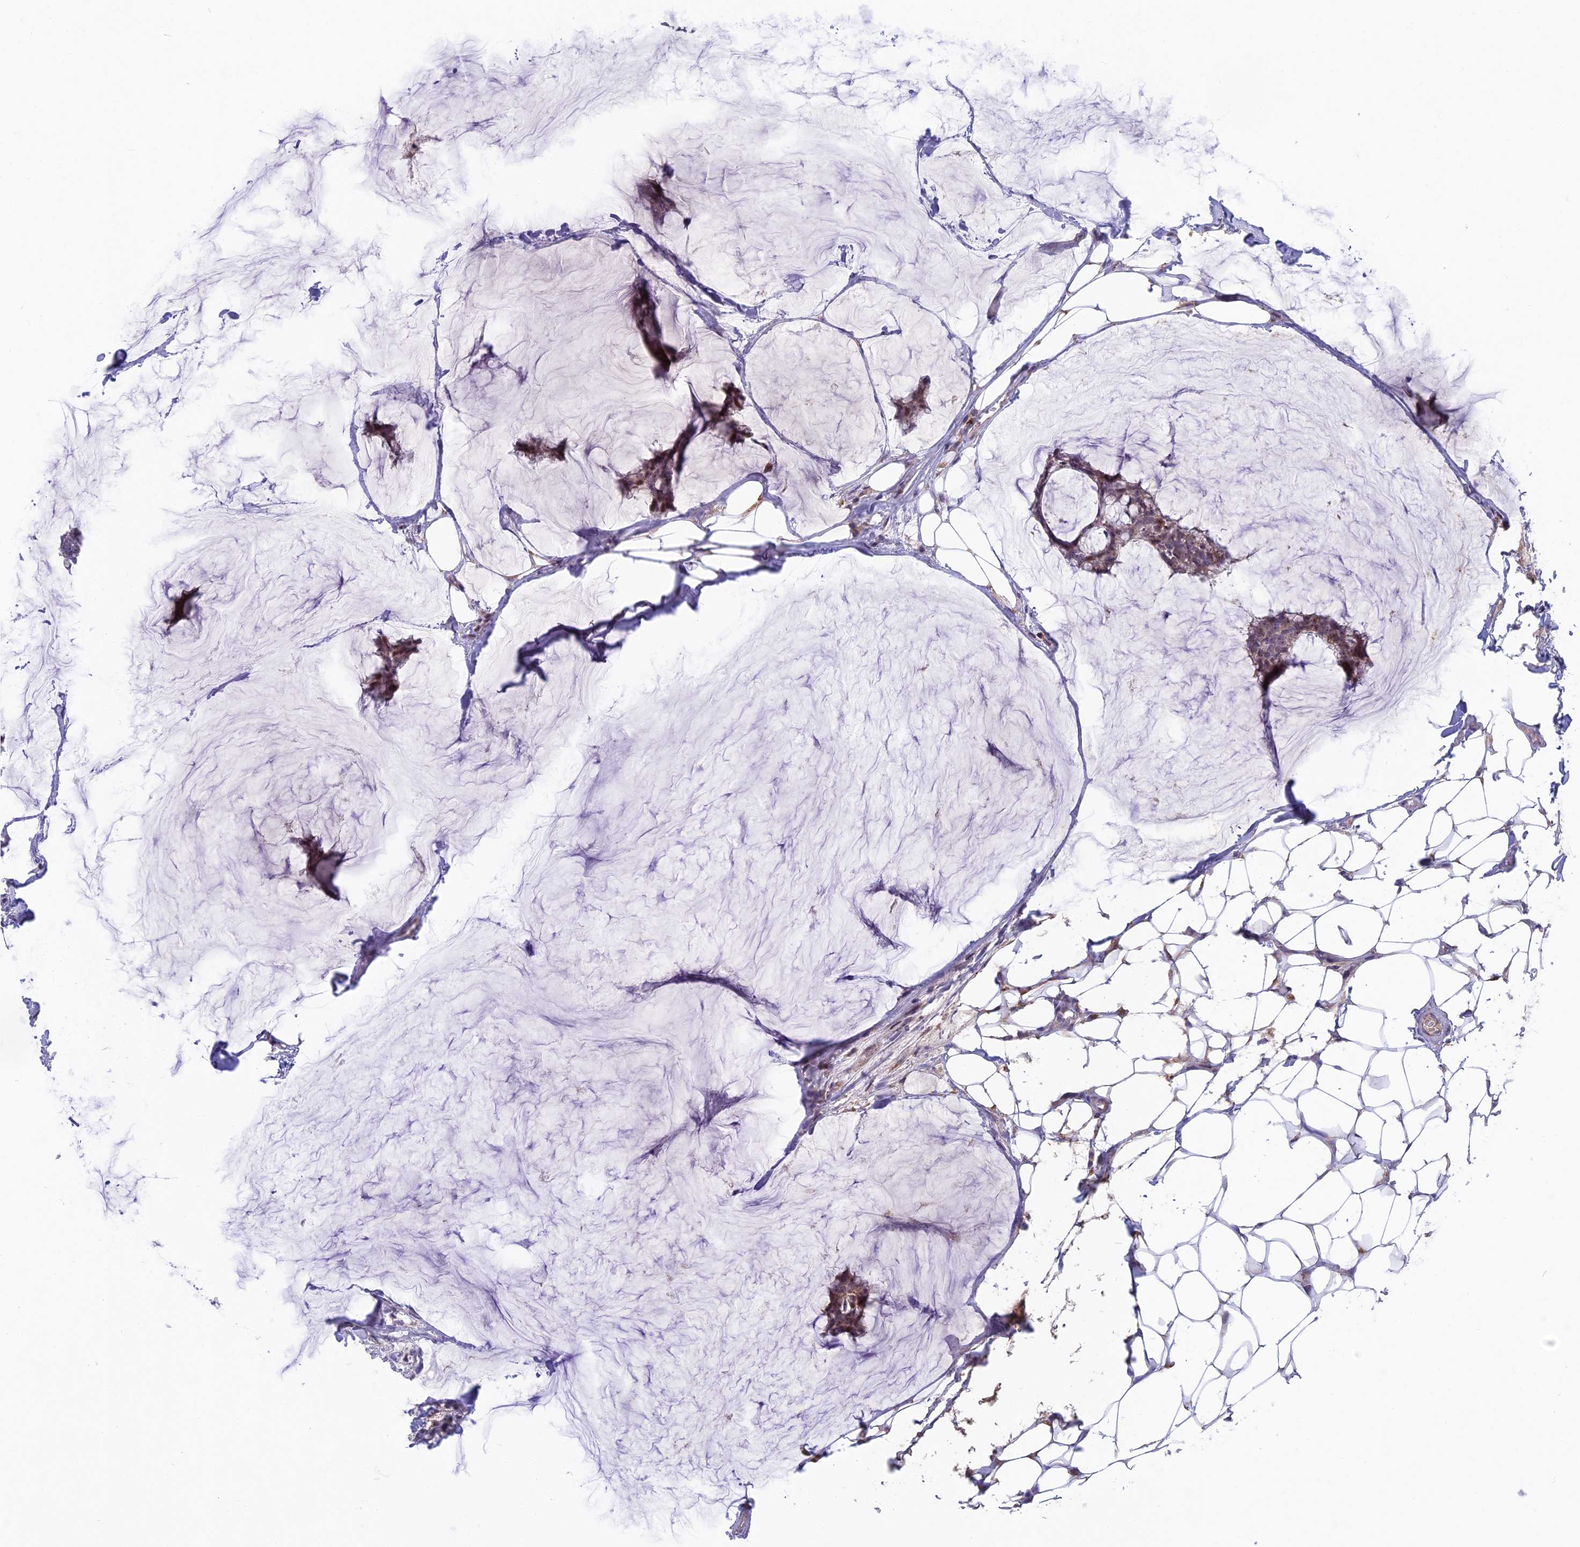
{"staining": {"intensity": "weak", "quantity": ">75%", "location": "cytoplasmic/membranous,nuclear"}, "tissue": "breast cancer", "cell_type": "Tumor cells", "image_type": "cancer", "snomed": [{"axis": "morphology", "description": "Duct carcinoma"}, {"axis": "topography", "description": "Breast"}], "caption": "A micrograph of intraductal carcinoma (breast) stained for a protein reveals weak cytoplasmic/membranous and nuclear brown staining in tumor cells.", "gene": "DTWD1", "patient": {"sex": "female", "age": 93}}